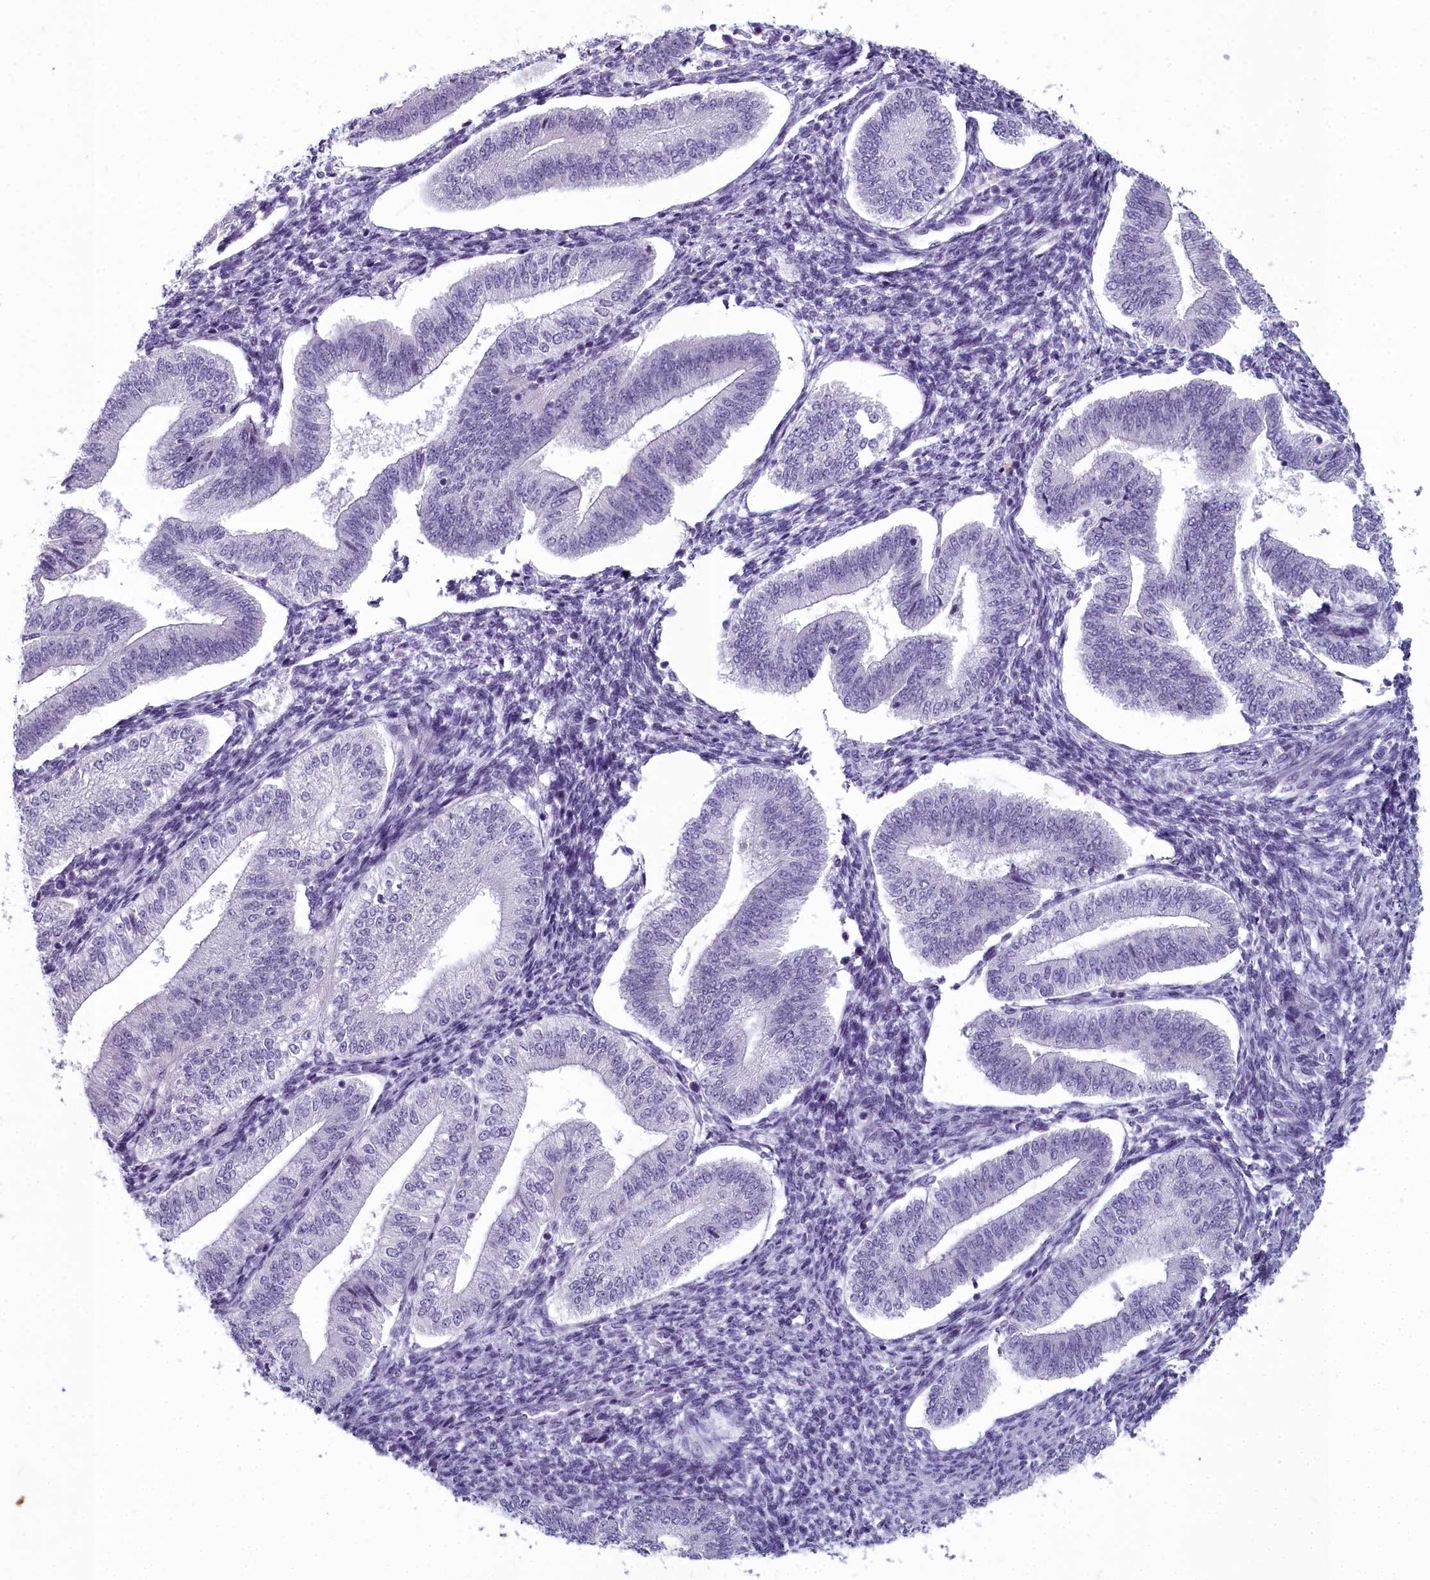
{"staining": {"intensity": "negative", "quantity": "none", "location": "none"}, "tissue": "endometrium", "cell_type": "Cells in endometrial stroma", "image_type": "normal", "snomed": [{"axis": "morphology", "description": "Normal tissue, NOS"}, {"axis": "topography", "description": "Endometrium"}], "caption": "DAB immunohistochemical staining of normal human endometrium shows no significant expression in cells in endometrial stroma.", "gene": "INSYN2A", "patient": {"sex": "female", "age": 34}}